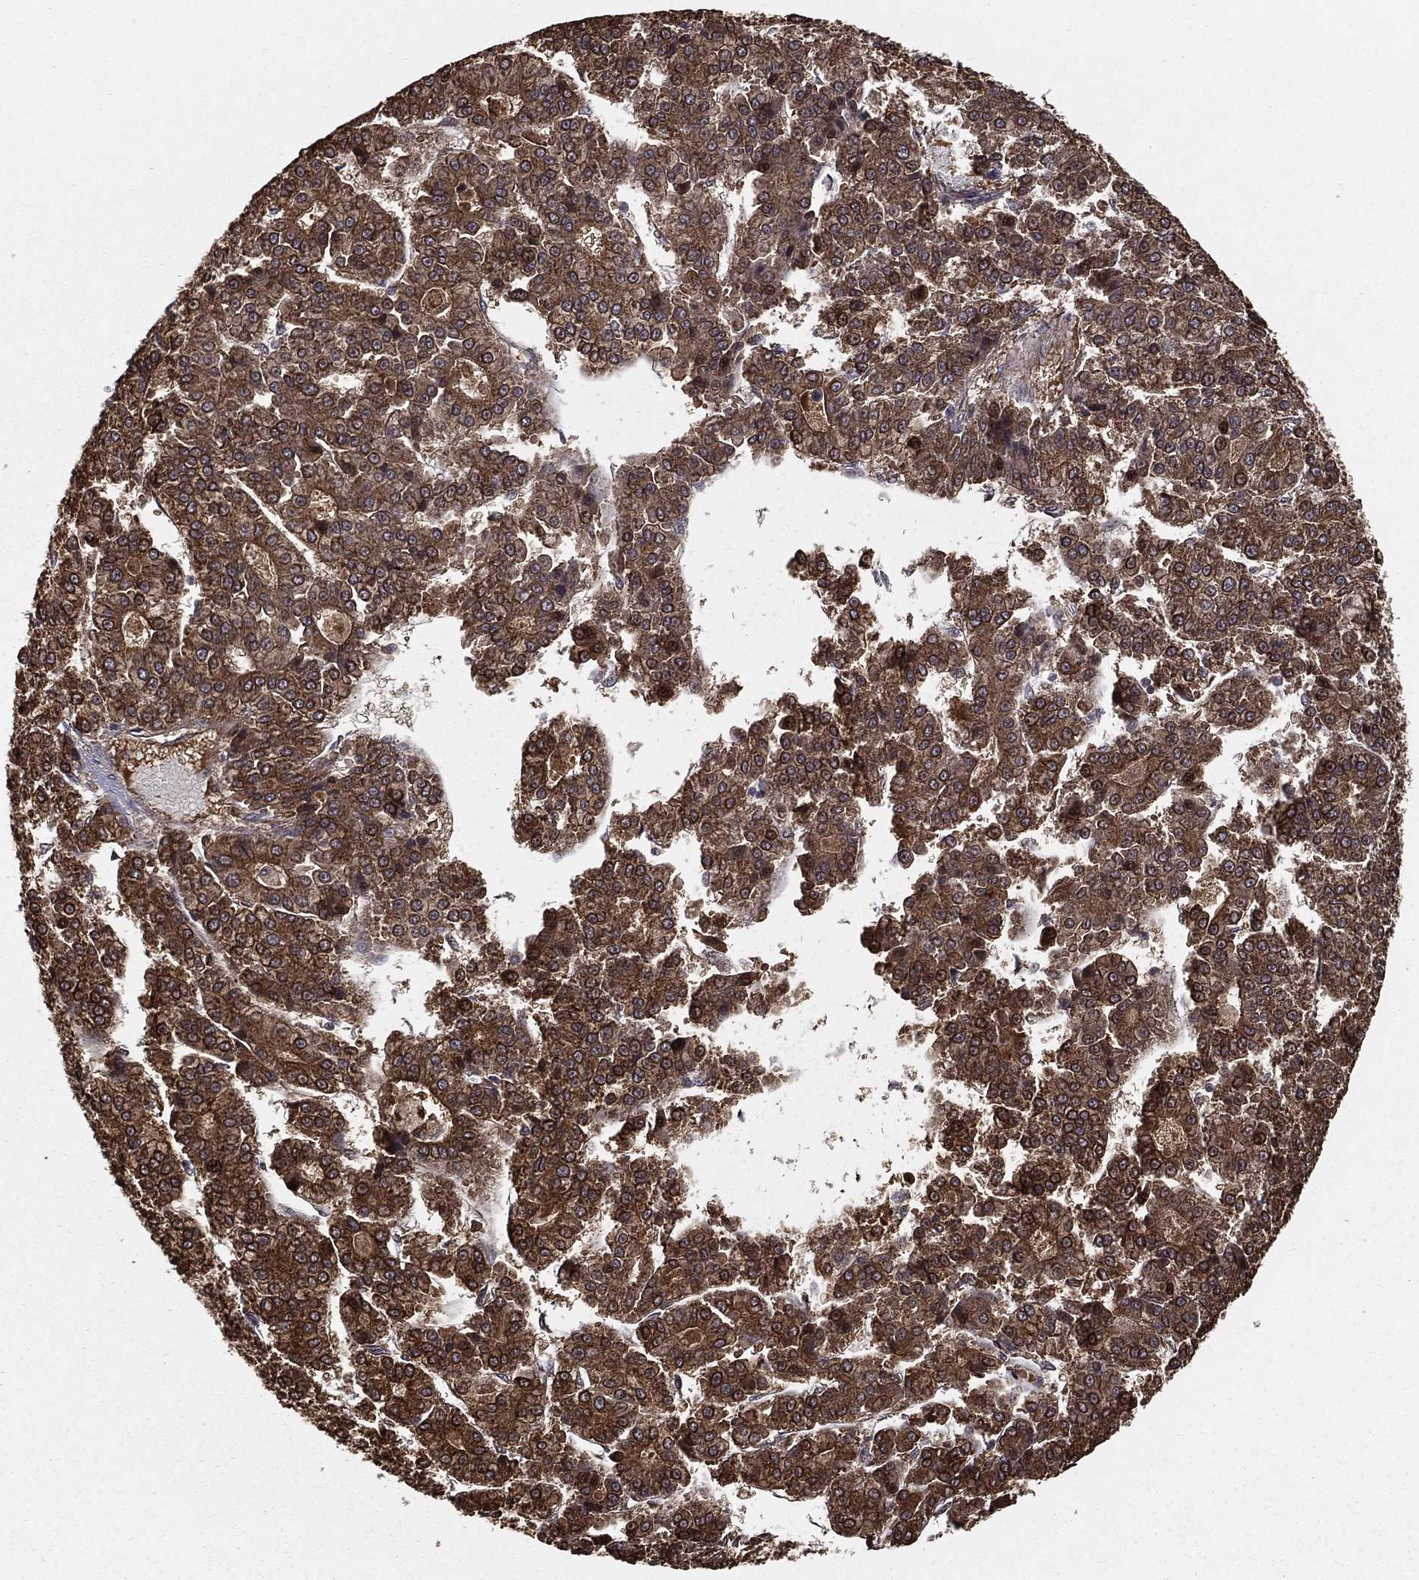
{"staining": {"intensity": "moderate", "quantity": "25%-75%", "location": "cytoplasmic/membranous"}, "tissue": "liver cancer", "cell_type": "Tumor cells", "image_type": "cancer", "snomed": [{"axis": "morphology", "description": "Carcinoma, Hepatocellular, NOS"}, {"axis": "topography", "description": "Liver"}], "caption": "Immunohistochemistry of human liver cancer (hepatocellular carcinoma) reveals medium levels of moderate cytoplasmic/membranous staining in about 25%-75% of tumor cells.", "gene": "SLC6A6", "patient": {"sex": "male", "age": 70}}